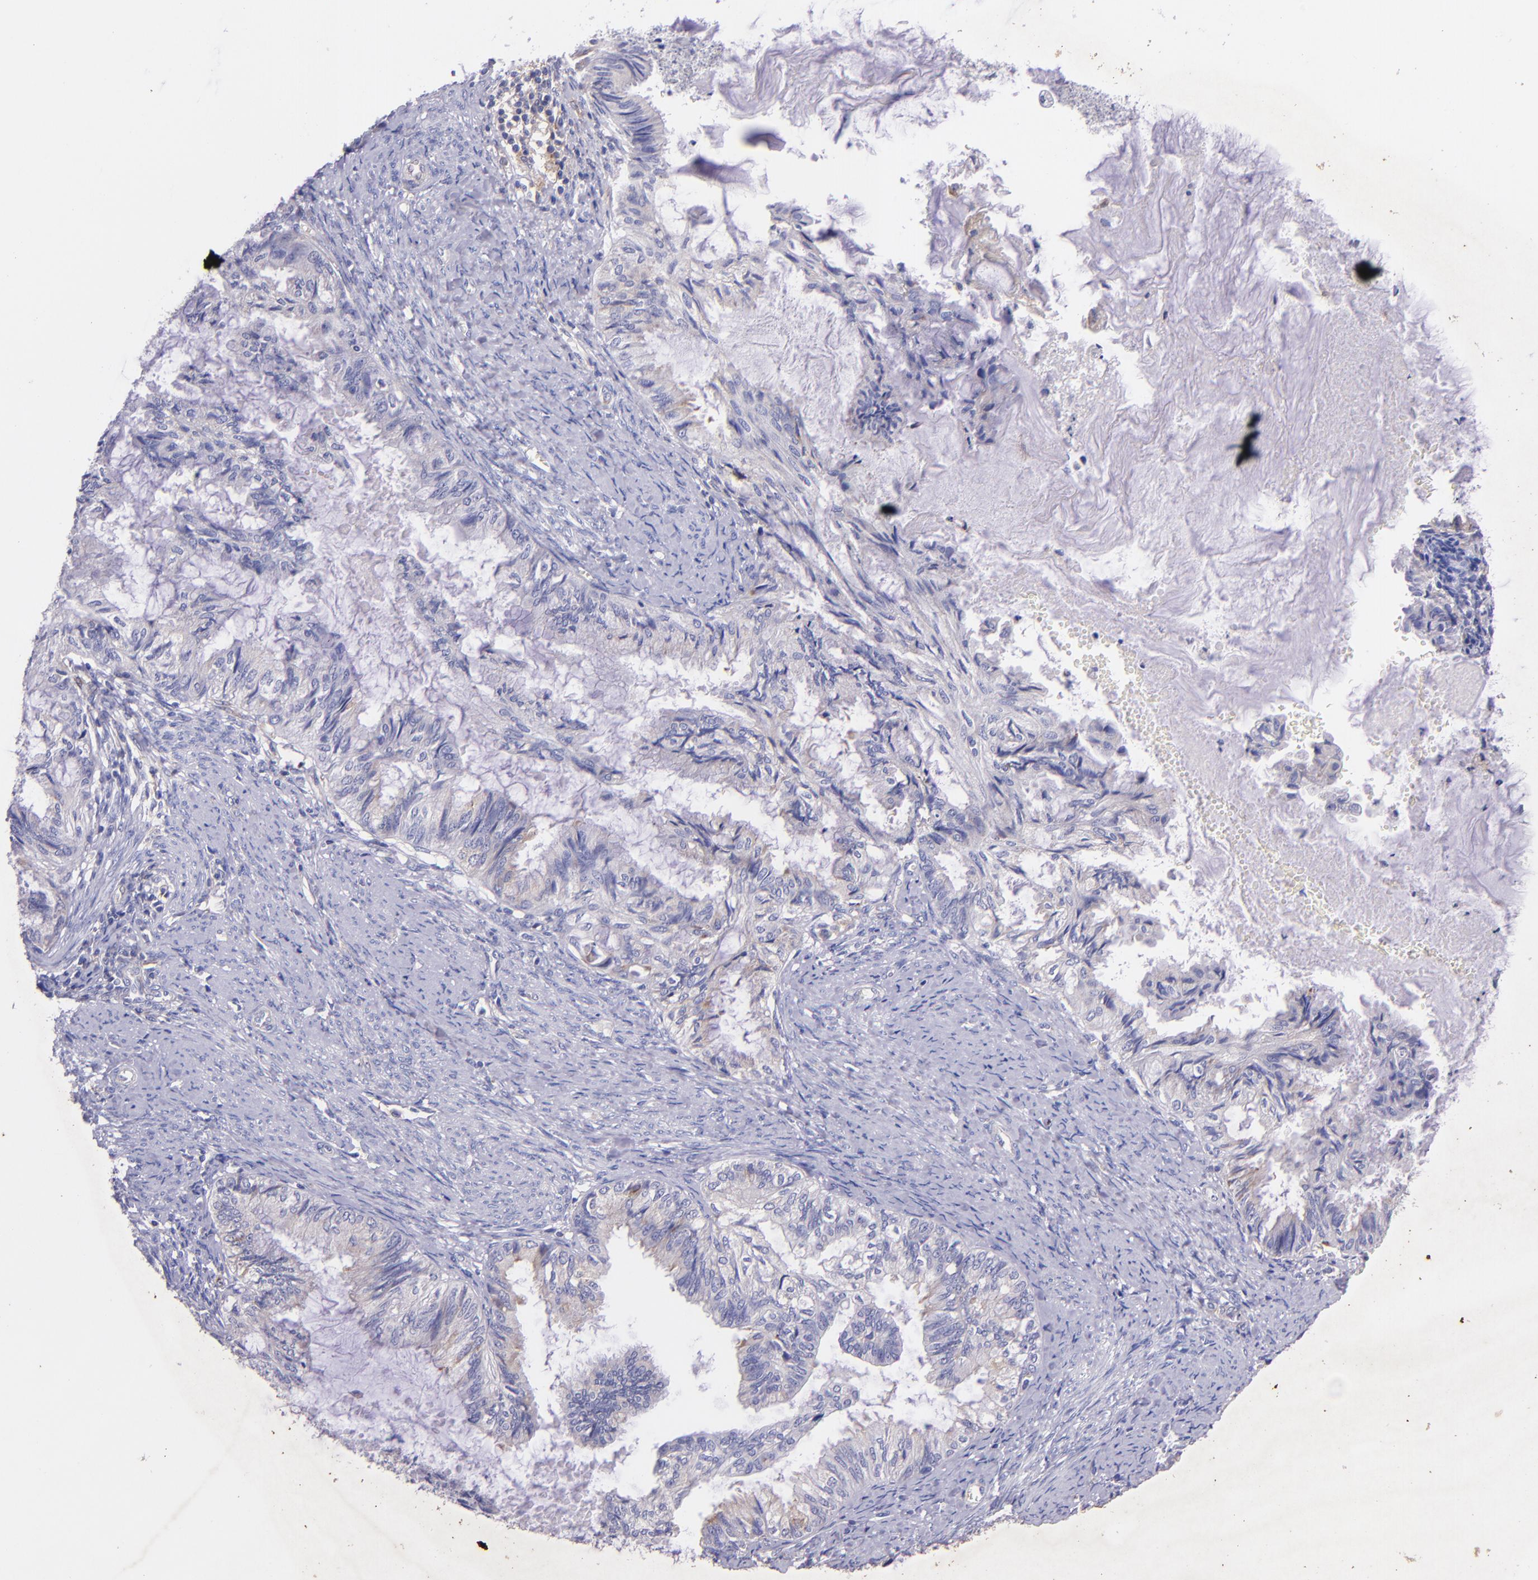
{"staining": {"intensity": "weak", "quantity": "<25%", "location": "cytoplasmic/membranous"}, "tissue": "endometrial cancer", "cell_type": "Tumor cells", "image_type": "cancer", "snomed": [{"axis": "morphology", "description": "Adenocarcinoma, NOS"}, {"axis": "topography", "description": "Endometrium"}], "caption": "This histopathology image is of endometrial cancer (adenocarcinoma) stained with immunohistochemistry to label a protein in brown with the nuclei are counter-stained blue. There is no expression in tumor cells.", "gene": "RET", "patient": {"sex": "female", "age": 86}}